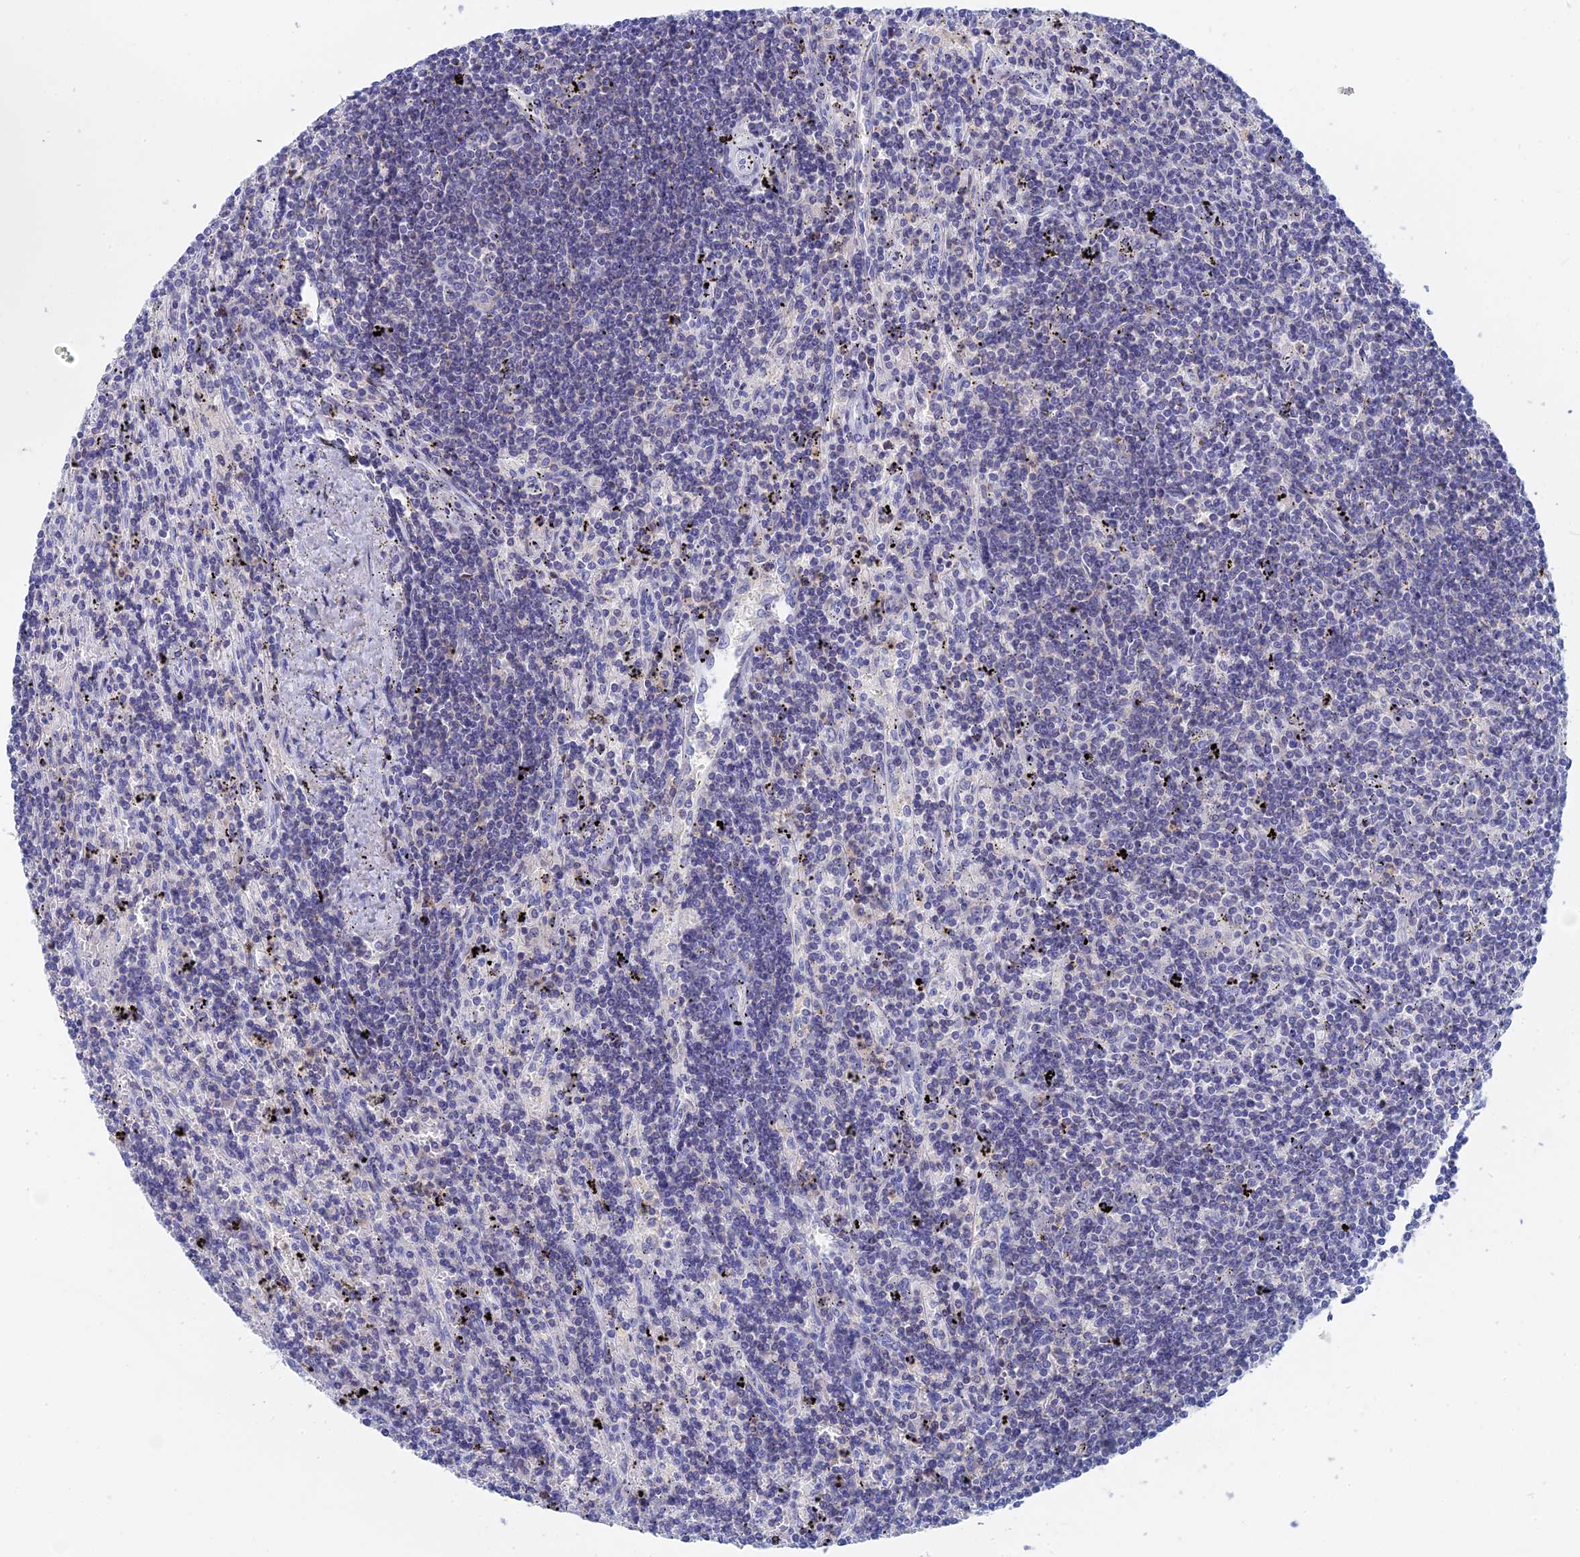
{"staining": {"intensity": "negative", "quantity": "none", "location": "none"}, "tissue": "lymphoma", "cell_type": "Tumor cells", "image_type": "cancer", "snomed": [{"axis": "morphology", "description": "Malignant lymphoma, non-Hodgkin's type, Low grade"}, {"axis": "topography", "description": "Spleen"}], "caption": "This is an IHC image of human lymphoma. There is no staining in tumor cells.", "gene": "ACP7", "patient": {"sex": "male", "age": 76}}